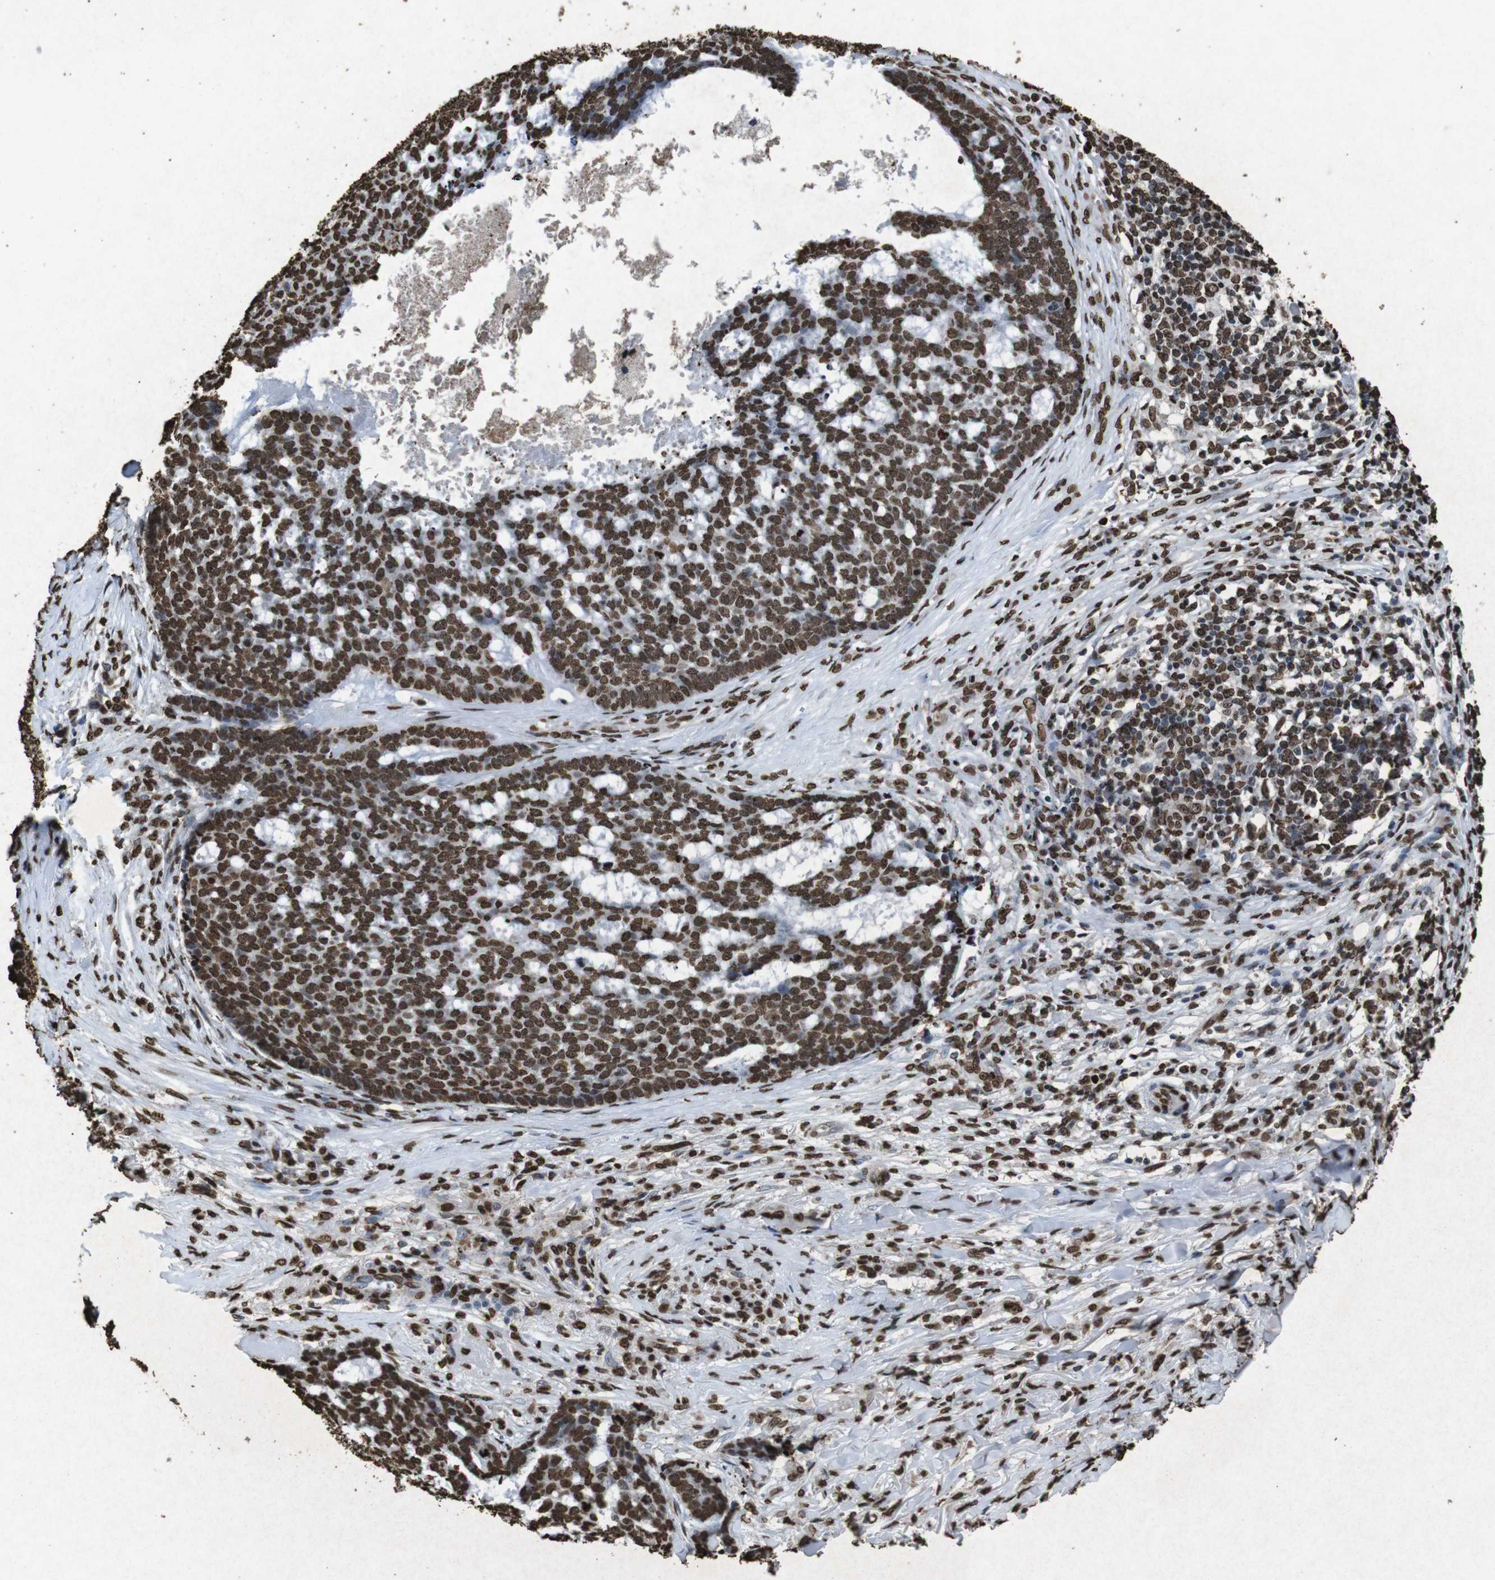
{"staining": {"intensity": "strong", "quantity": ">75%", "location": "nuclear"}, "tissue": "skin cancer", "cell_type": "Tumor cells", "image_type": "cancer", "snomed": [{"axis": "morphology", "description": "Basal cell carcinoma"}, {"axis": "topography", "description": "Skin"}], "caption": "IHC image of human skin cancer stained for a protein (brown), which demonstrates high levels of strong nuclear staining in about >75% of tumor cells.", "gene": "MDM2", "patient": {"sex": "male", "age": 84}}